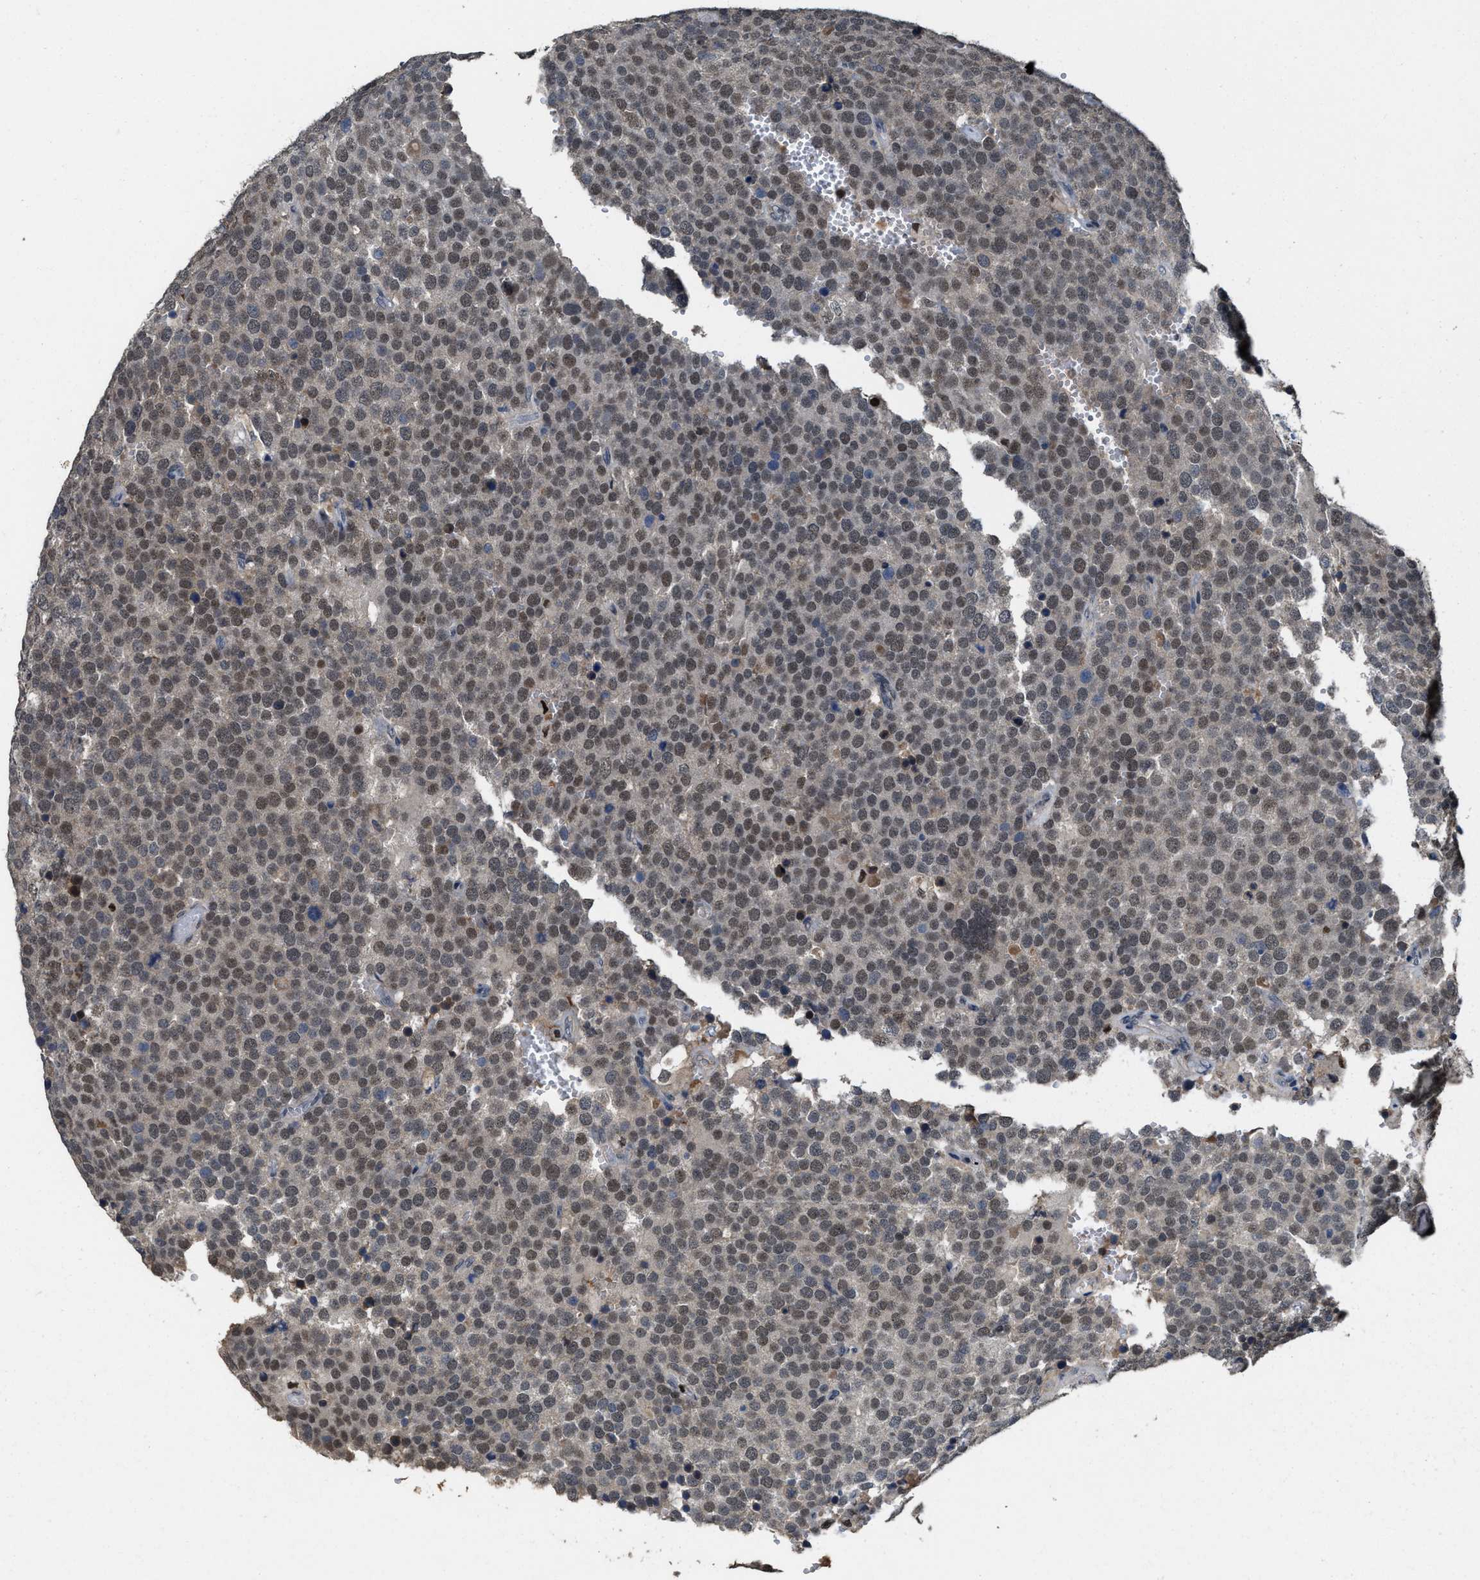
{"staining": {"intensity": "weak", "quantity": ">75%", "location": "nuclear"}, "tissue": "testis cancer", "cell_type": "Tumor cells", "image_type": "cancer", "snomed": [{"axis": "morphology", "description": "Normal tissue, NOS"}, {"axis": "morphology", "description": "Seminoma, NOS"}, {"axis": "topography", "description": "Testis"}], "caption": "There is low levels of weak nuclear staining in tumor cells of testis seminoma, as demonstrated by immunohistochemical staining (brown color).", "gene": "ZNF20", "patient": {"sex": "male", "age": 71}}